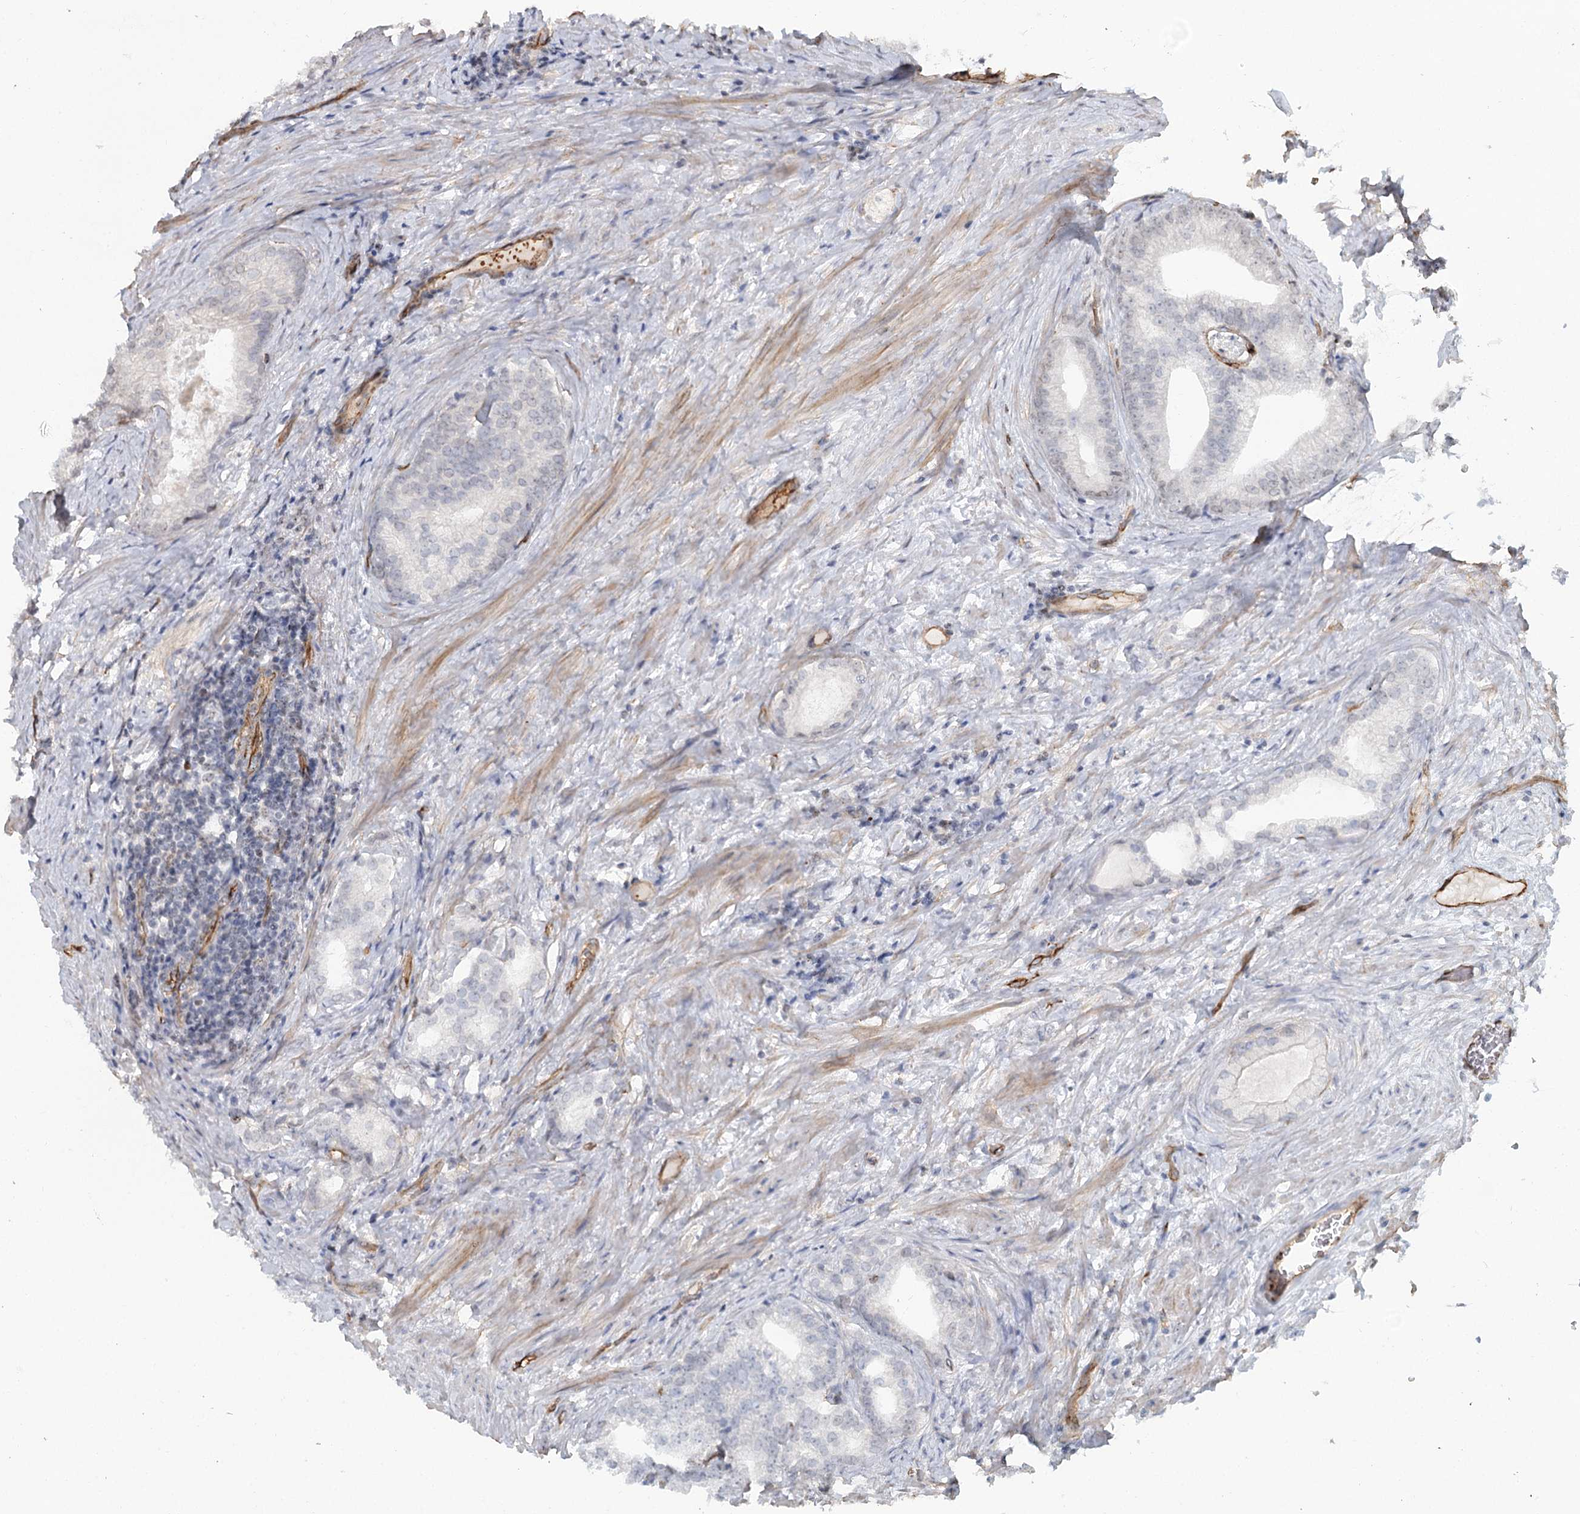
{"staining": {"intensity": "negative", "quantity": "none", "location": "none"}, "tissue": "prostate cancer", "cell_type": "Tumor cells", "image_type": "cancer", "snomed": [{"axis": "morphology", "description": "Adenocarcinoma, Low grade"}, {"axis": "topography", "description": "Prostate"}], "caption": "Immunohistochemistry (IHC) photomicrograph of neoplastic tissue: prostate adenocarcinoma (low-grade) stained with DAB exhibits no significant protein positivity in tumor cells.", "gene": "ZFYVE28", "patient": {"sex": "male", "age": 71}}